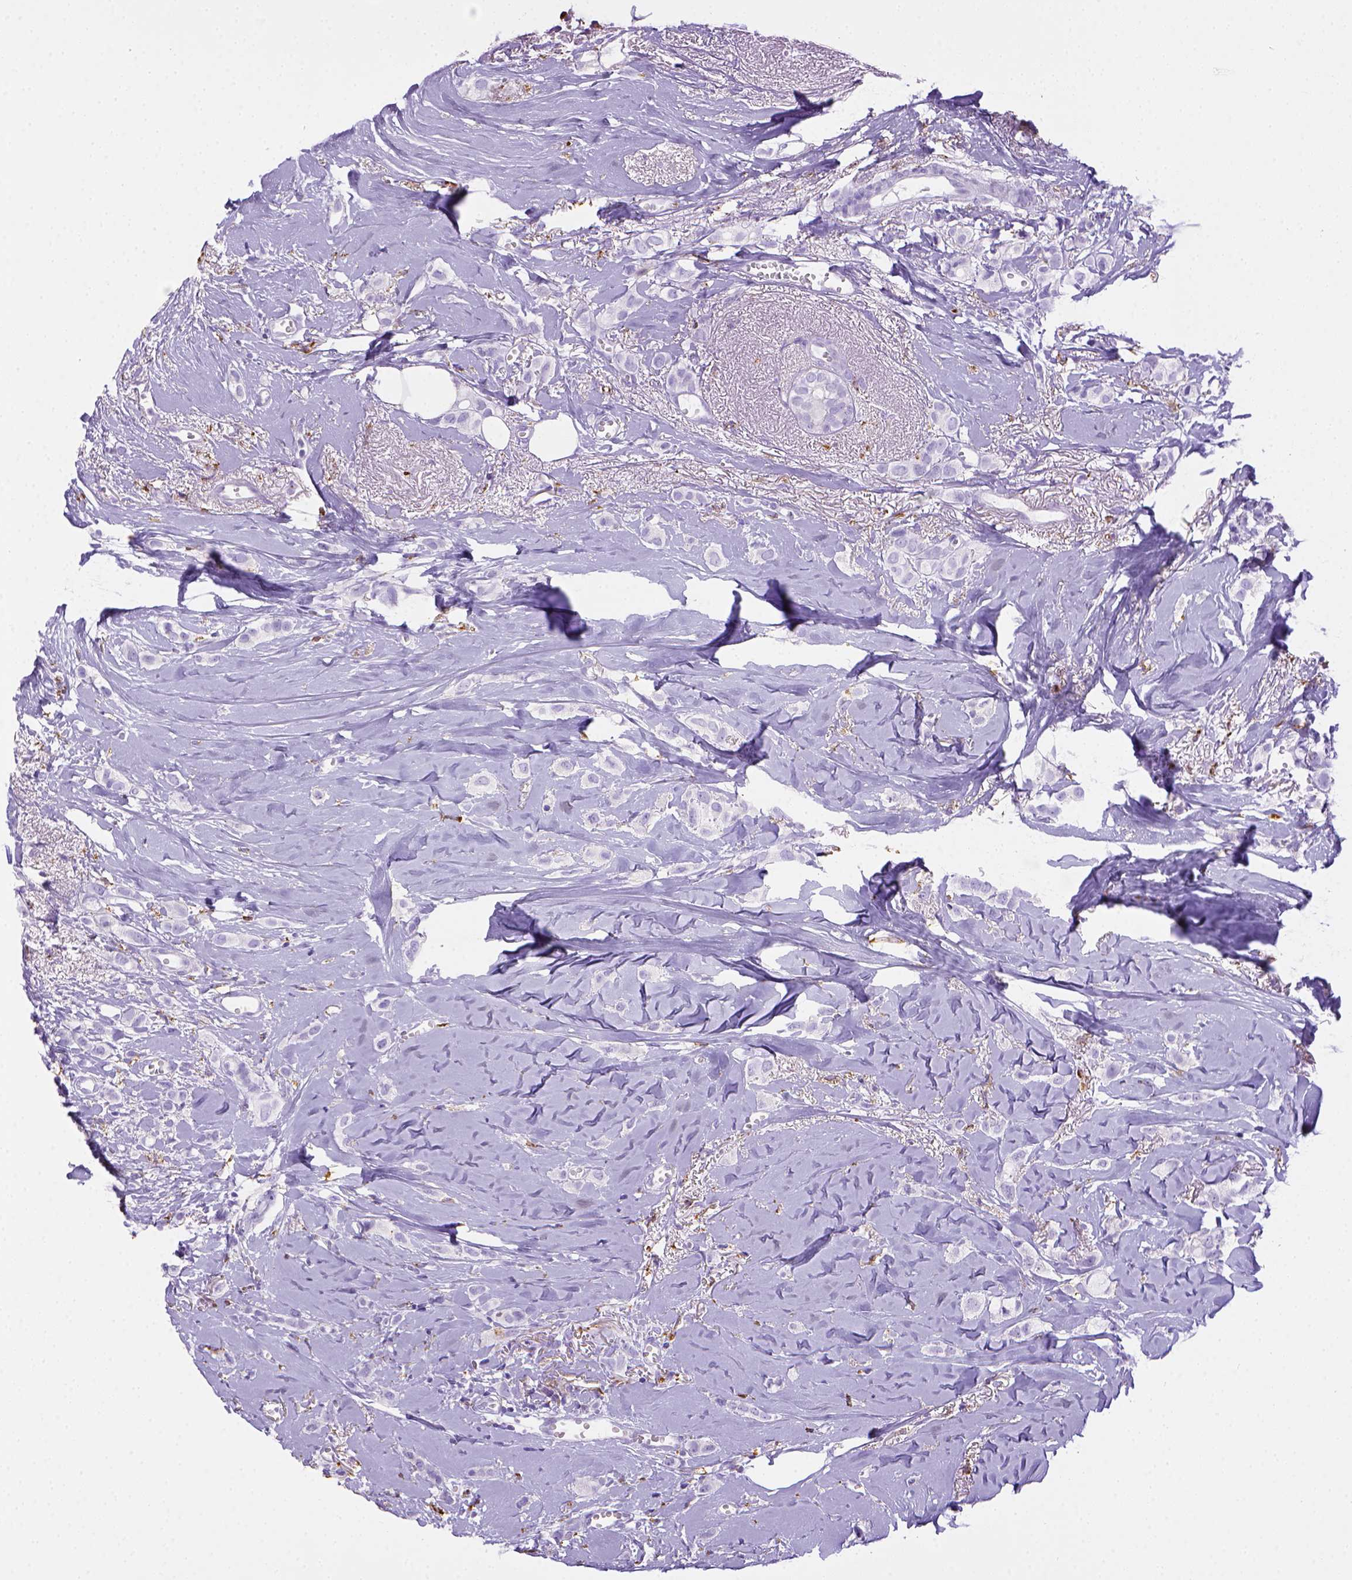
{"staining": {"intensity": "negative", "quantity": "none", "location": "none"}, "tissue": "breast cancer", "cell_type": "Tumor cells", "image_type": "cancer", "snomed": [{"axis": "morphology", "description": "Duct carcinoma"}, {"axis": "topography", "description": "Breast"}], "caption": "DAB (3,3'-diaminobenzidine) immunohistochemical staining of breast cancer shows no significant staining in tumor cells.", "gene": "CD68", "patient": {"sex": "female", "age": 85}}